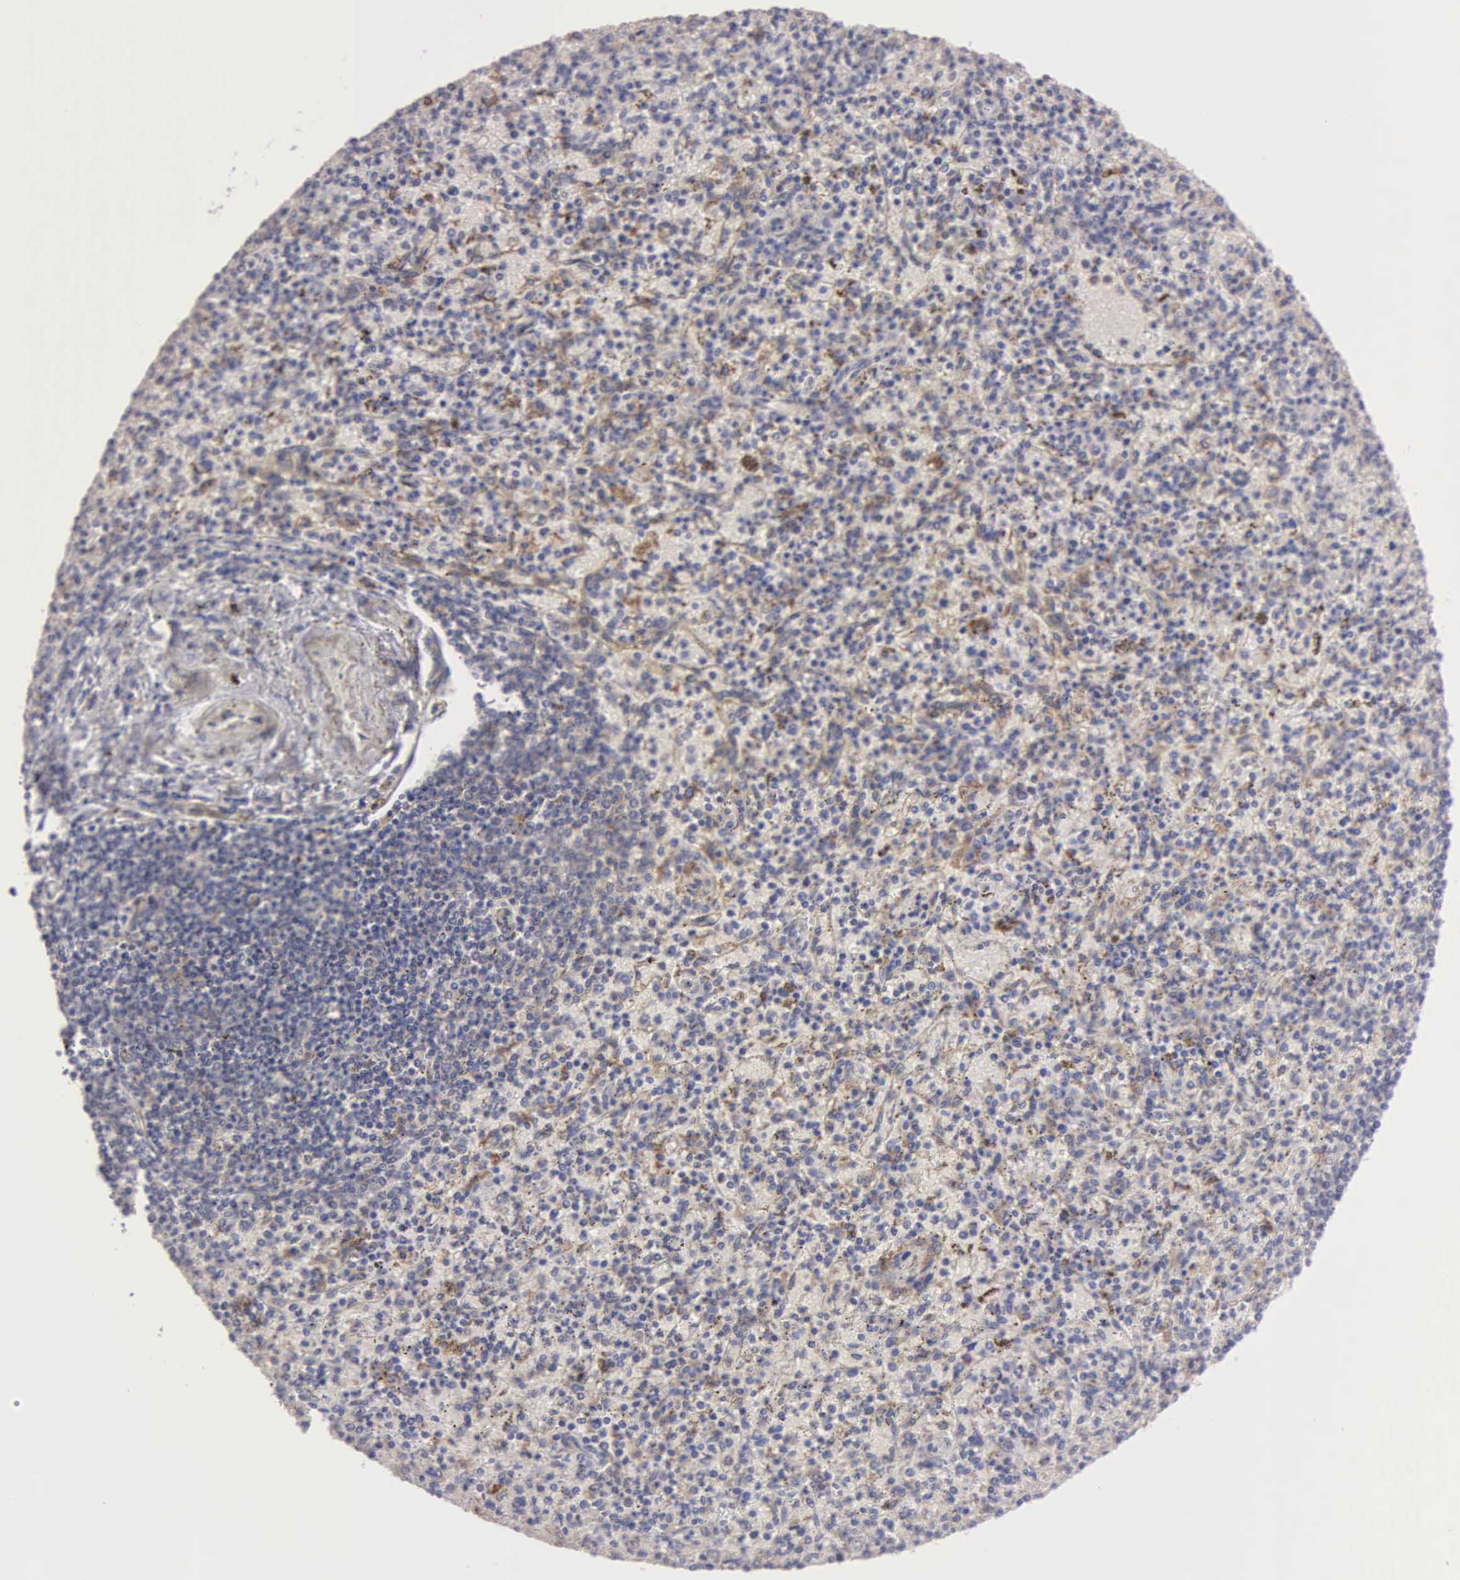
{"staining": {"intensity": "weak", "quantity": "25%-75%", "location": "cytoplasmic/membranous"}, "tissue": "spleen", "cell_type": "Cells in red pulp", "image_type": "normal", "snomed": [{"axis": "morphology", "description": "Normal tissue, NOS"}, {"axis": "topography", "description": "Spleen"}], "caption": "IHC of unremarkable spleen displays low levels of weak cytoplasmic/membranous expression in about 25%-75% of cells in red pulp.", "gene": "TYRP1", "patient": {"sex": "male", "age": 72}}